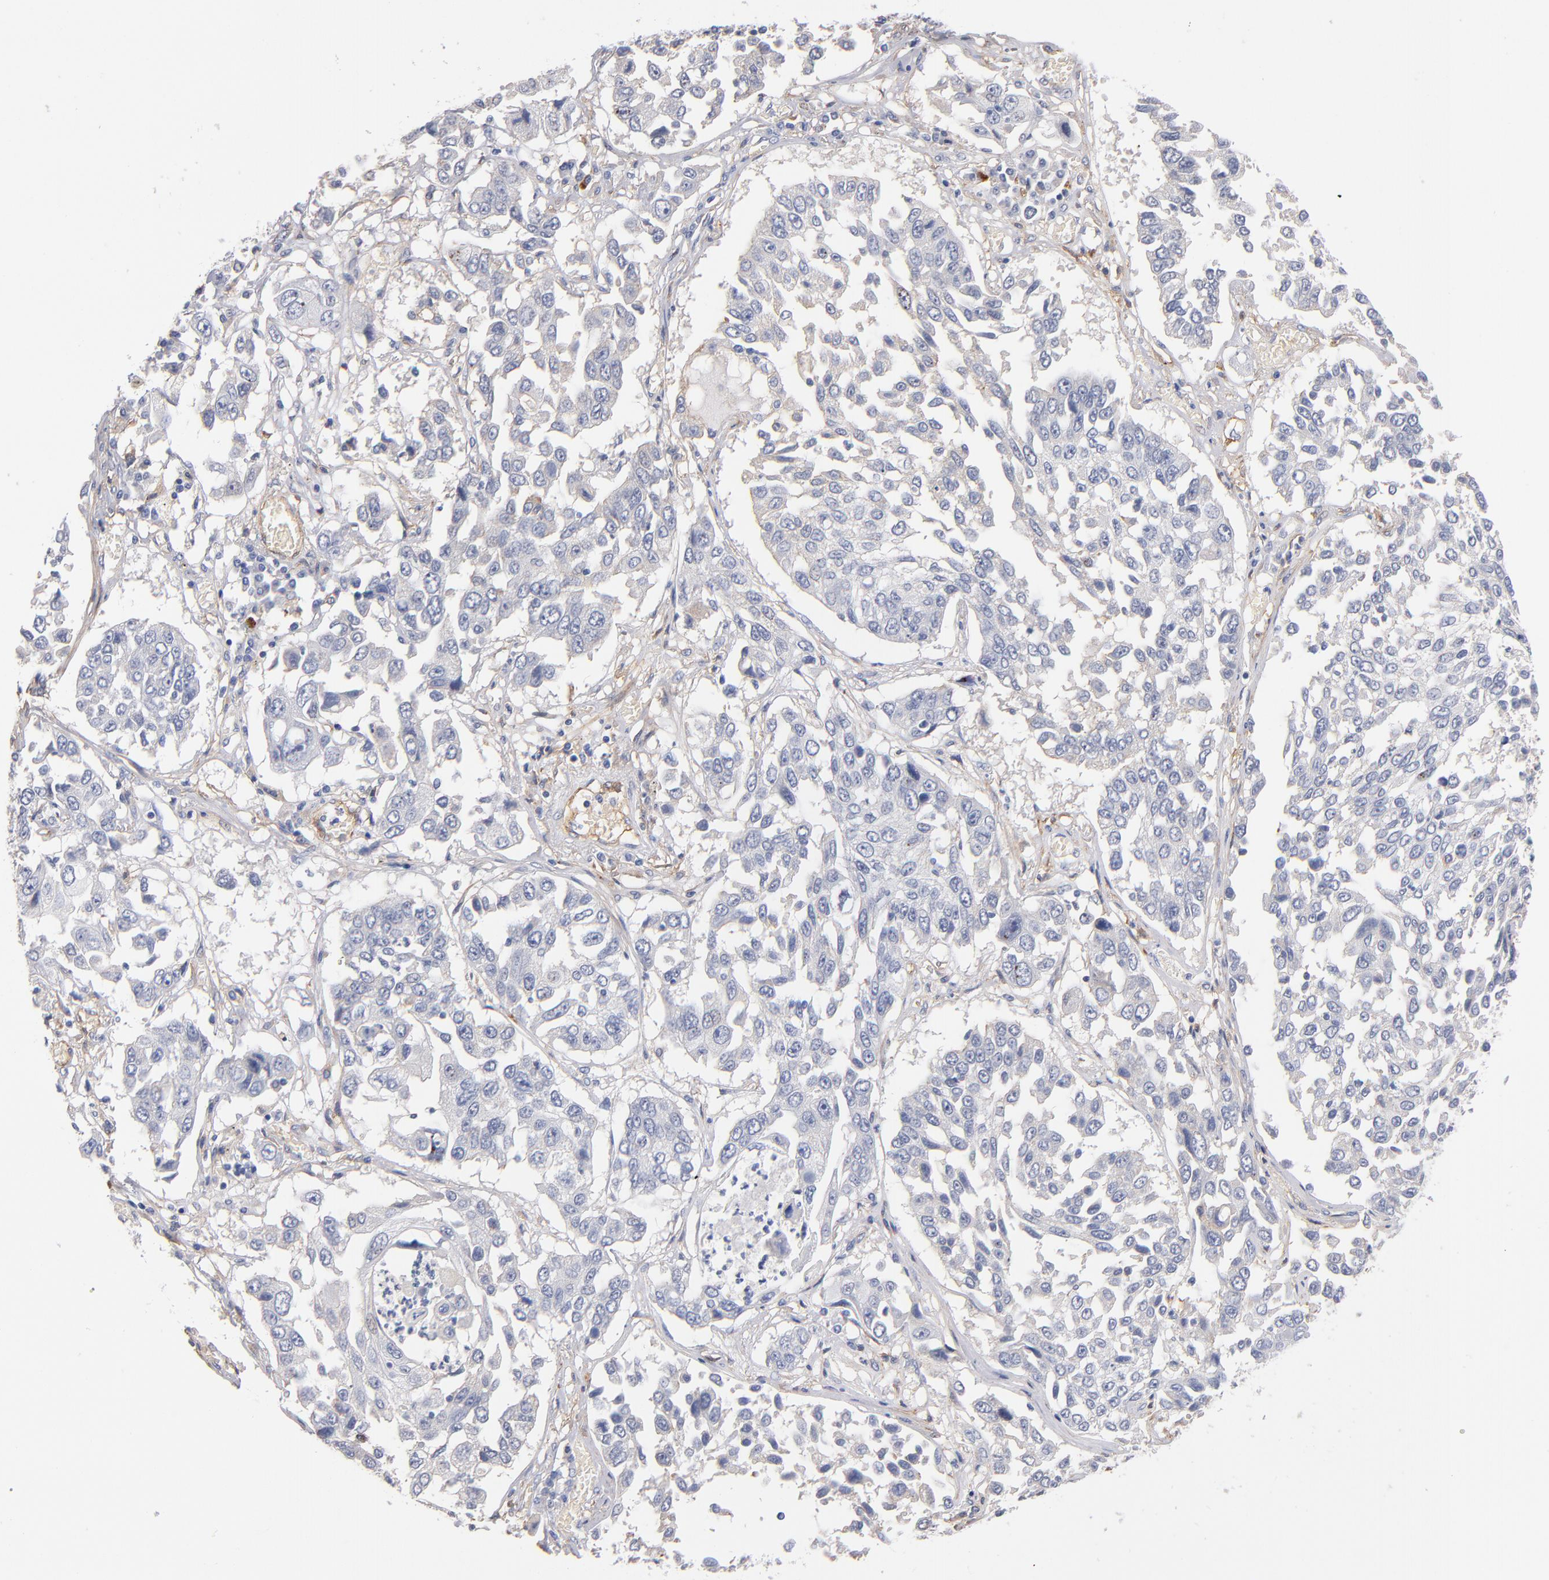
{"staining": {"intensity": "negative", "quantity": "none", "location": "none"}, "tissue": "lung cancer", "cell_type": "Tumor cells", "image_type": "cancer", "snomed": [{"axis": "morphology", "description": "Squamous cell carcinoma, NOS"}, {"axis": "topography", "description": "Lung"}], "caption": "Tumor cells are negative for brown protein staining in lung cancer.", "gene": "PLSCR4", "patient": {"sex": "male", "age": 71}}